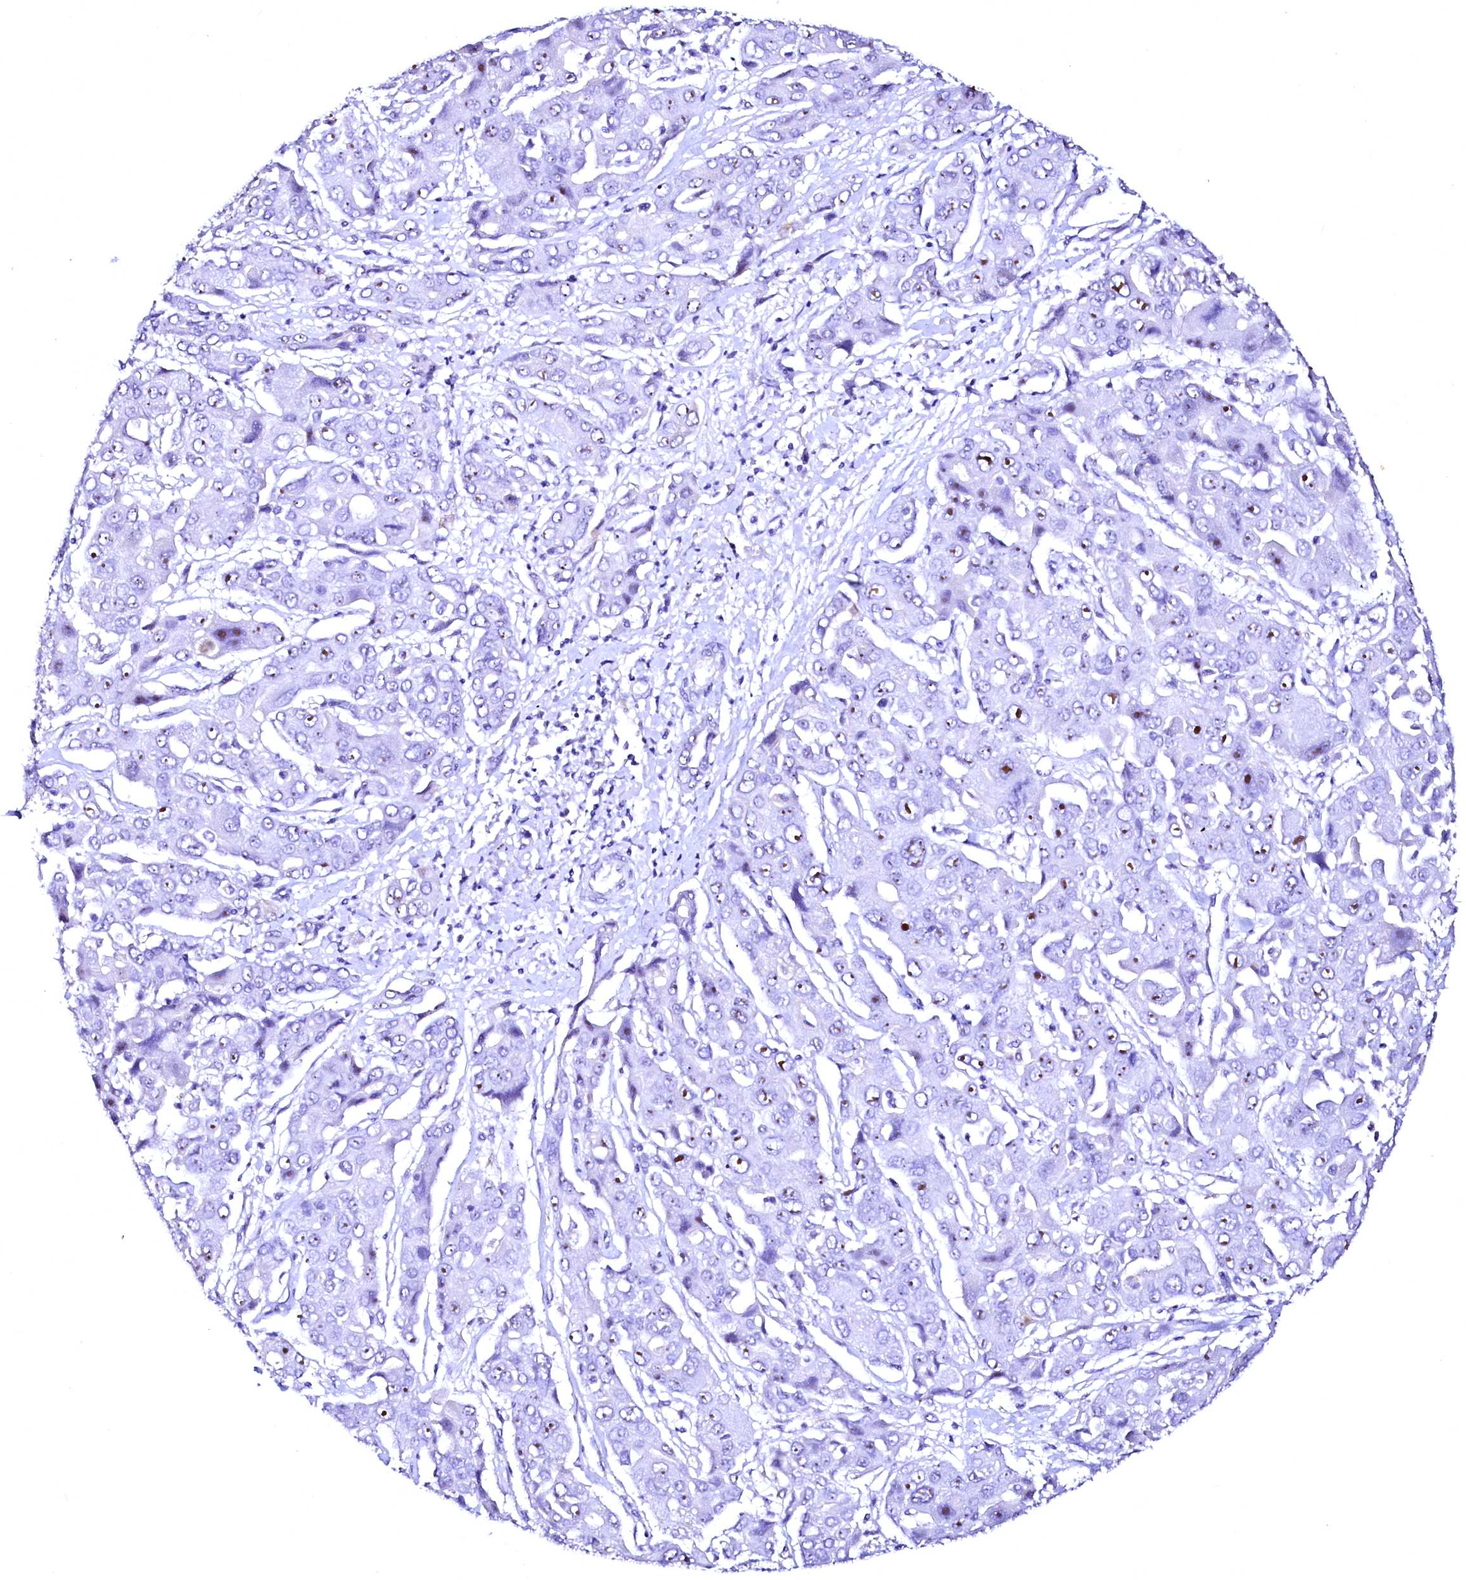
{"staining": {"intensity": "moderate", "quantity": "25%-75%", "location": "nuclear"}, "tissue": "liver cancer", "cell_type": "Tumor cells", "image_type": "cancer", "snomed": [{"axis": "morphology", "description": "Cholangiocarcinoma"}, {"axis": "topography", "description": "Liver"}], "caption": "IHC micrograph of neoplastic tissue: human liver cholangiocarcinoma stained using immunohistochemistry (IHC) shows medium levels of moderate protein expression localized specifically in the nuclear of tumor cells, appearing as a nuclear brown color.", "gene": "SFR1", "patient": {"sex": "male", "age": 67}}